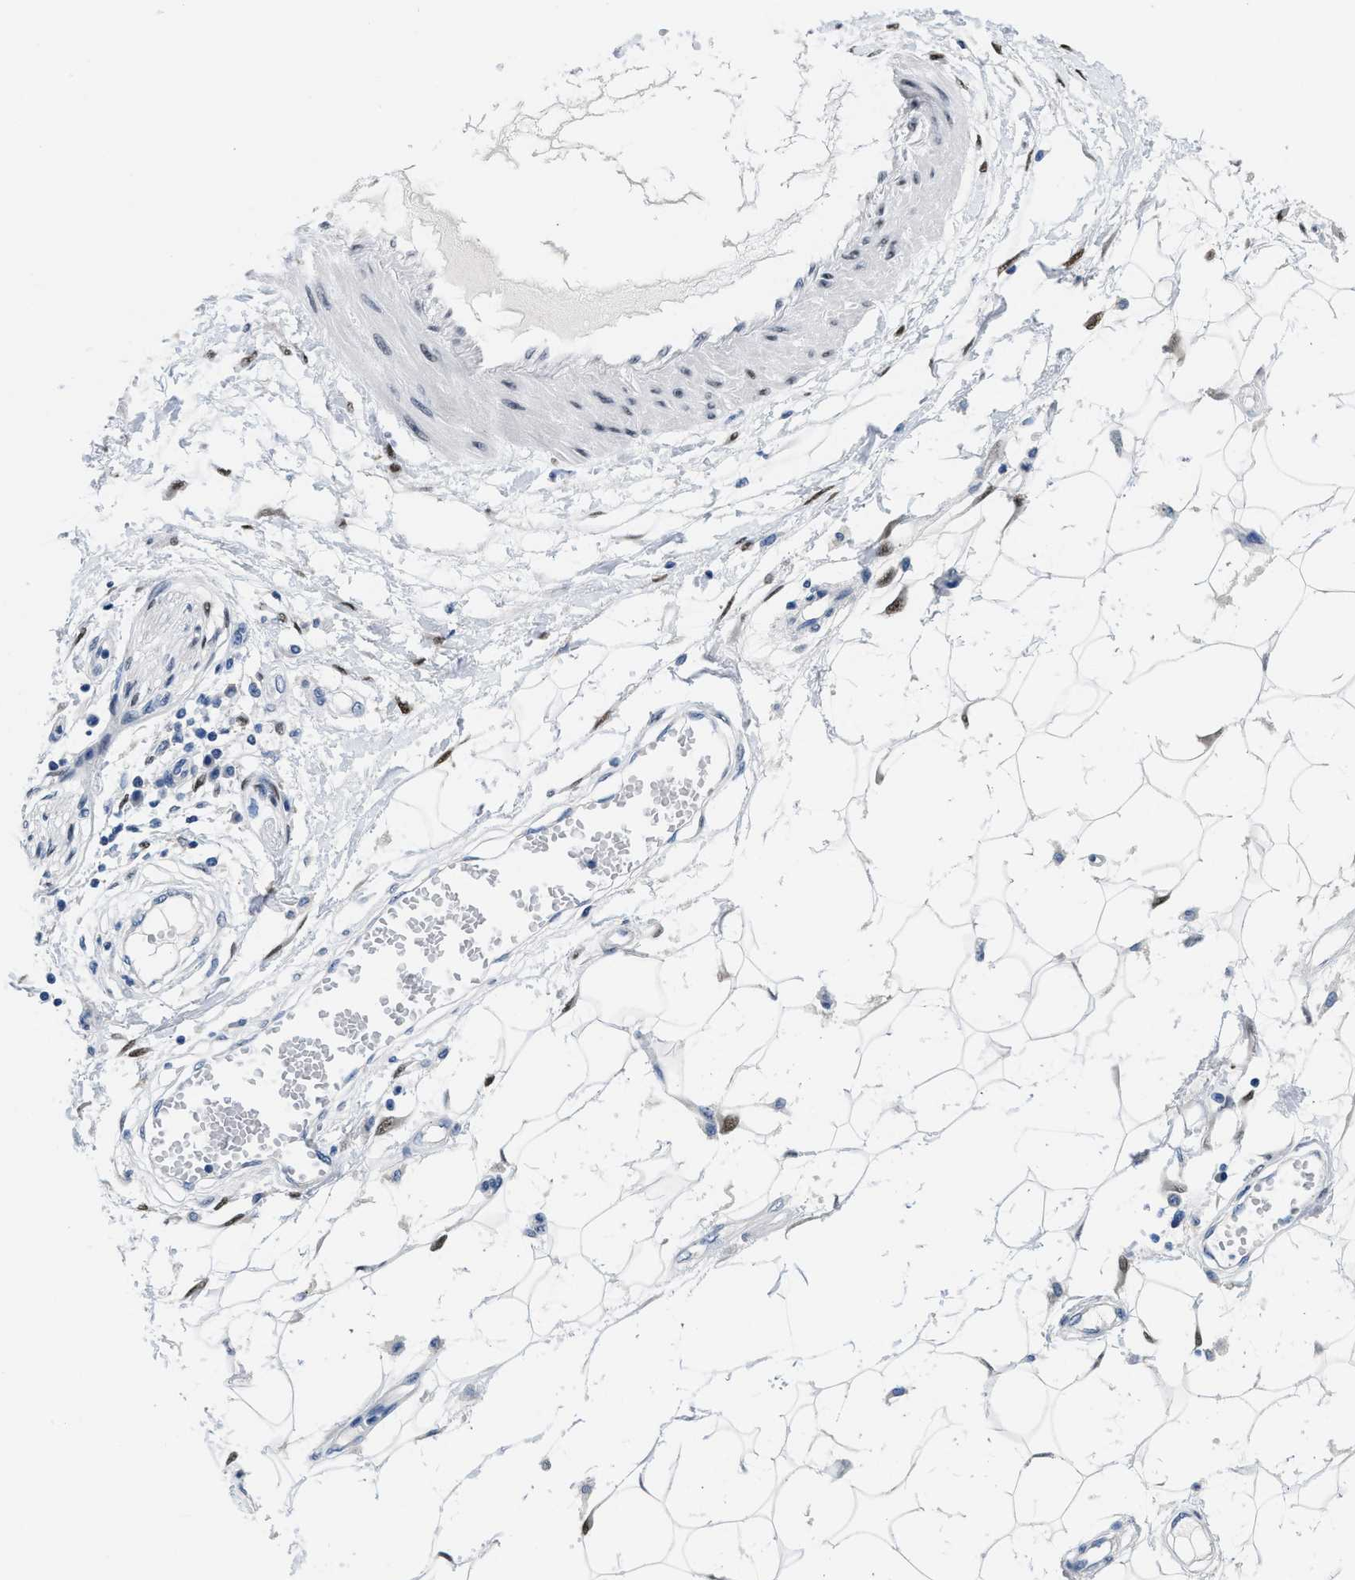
{"staining": {"intensity": "moderate", "quantity": ">75%", "location": "nuclear"}, "tissue": "adipose tissue", "cell_type": "Adipocytes", "image_type": "normal", "snomed": [{"axis": "morphology", "description": "Normal tissue, NOS"}, {"axis": "morphology", "description": "Squamous cell carcinoma, NOS"}, {"axis": "topography", "description": "Skin"}, {"axis": "topography", "description": "Peripheral nerve tissue"}], "caption": "This micrograph reveals unremarkable adipose tissue stained with immunohistochemistry to label a protein in brown. The nuclear of adipocytes show moderate positivity for the protein. Nuclei are counter-stained blue.", "gene": "NFIX", "patient": {"sex": "male", "age": 83}}